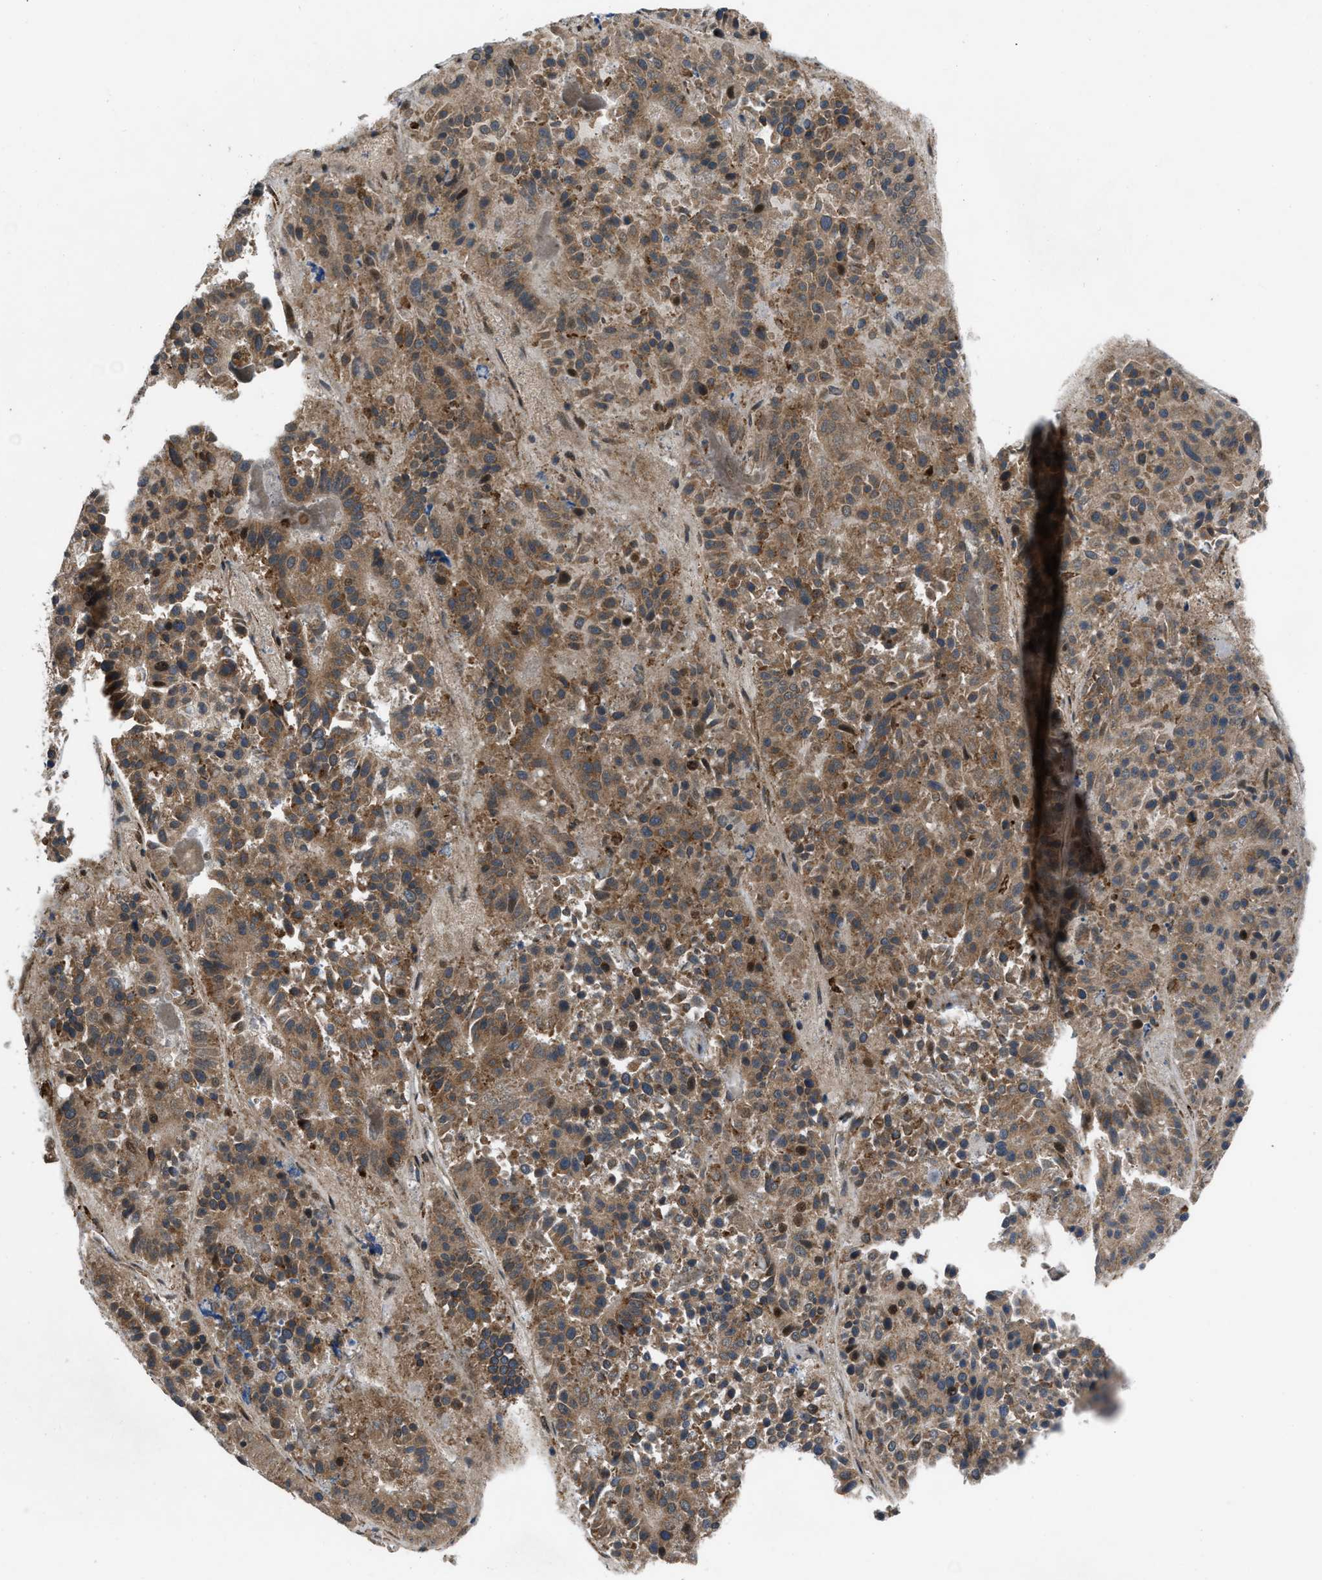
{"staining": {"intensity": "moderate", "quantity": ">75%", "location": "cytoplasmic/membranous"}, "tissue": "pancreatic cancer", "cell_type": "Tumor cells", "image_type": "cancer", "snomed": [{"axis": "morphology", "description": "Adenocarcinoma, NOS"}, {"axis": "topography", "description": "Pancreas"}], "caption": "Moderate cytoplasmic/membranous positivity is appreciated in approximately >75% of tumor cells in pancreatic cancer.", "gene": "PER3", "patient": {"sex": "male", "age": 50}}